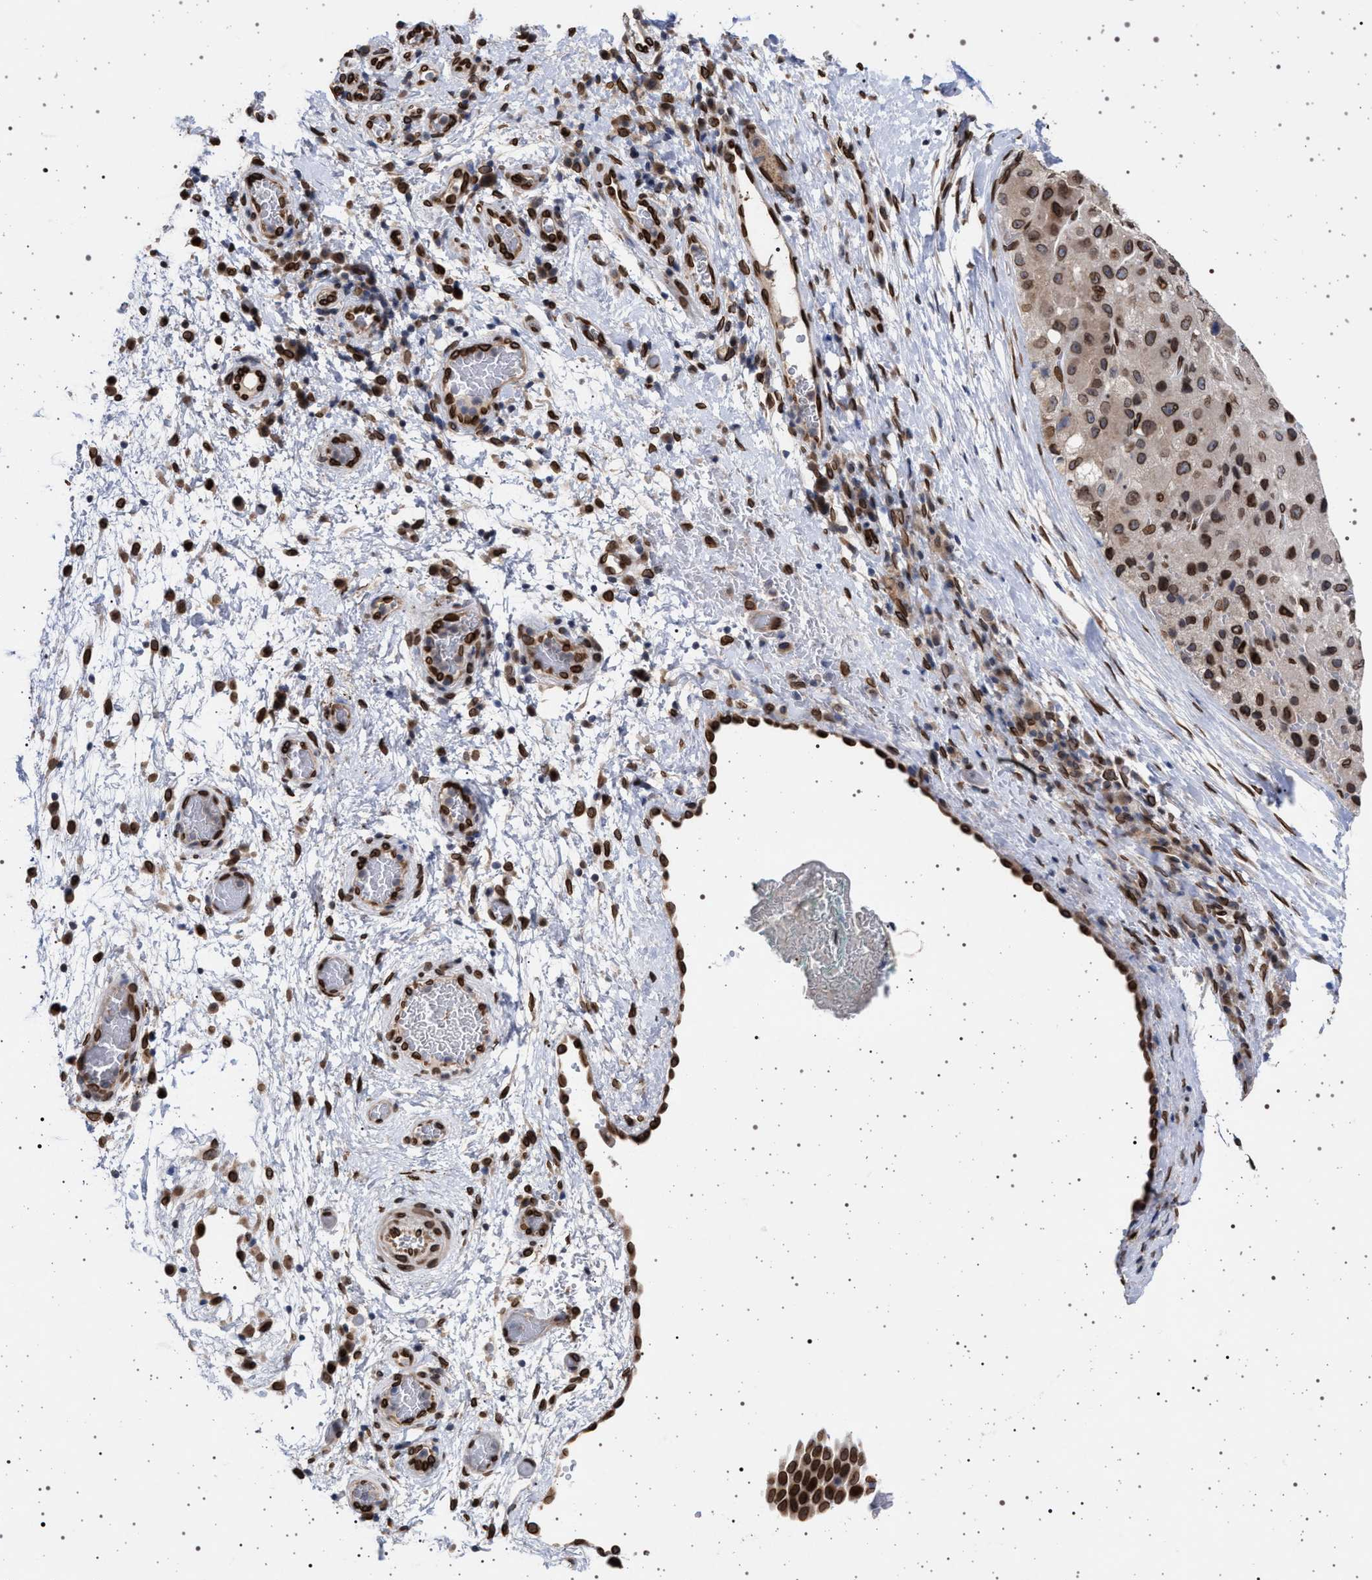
{"staining": {"intensity": "moderate", "quantity": ">75%", "location": "cytoplasmic/membranous,nuclear"}, "tissue": "liver cancer", "cell_type": "Tumor cells", "image_type": "cancer", "snomed": [{"axis": "morphology", "description": "Carcinoma, Hepatocellular, NOS"}, {"axis": "topography", "description": "Liver"}], "caption": "Moderate cytoplasmic/membranous and nuclear protein expression is appreciated in about >75% of tumor cells in liver cancer. Immunohistochemistry (ihc) stains the protein in brown and the nuclei are stained blue.", "gene": "ING2", "patient": {"sex": "male", "age": 80}}